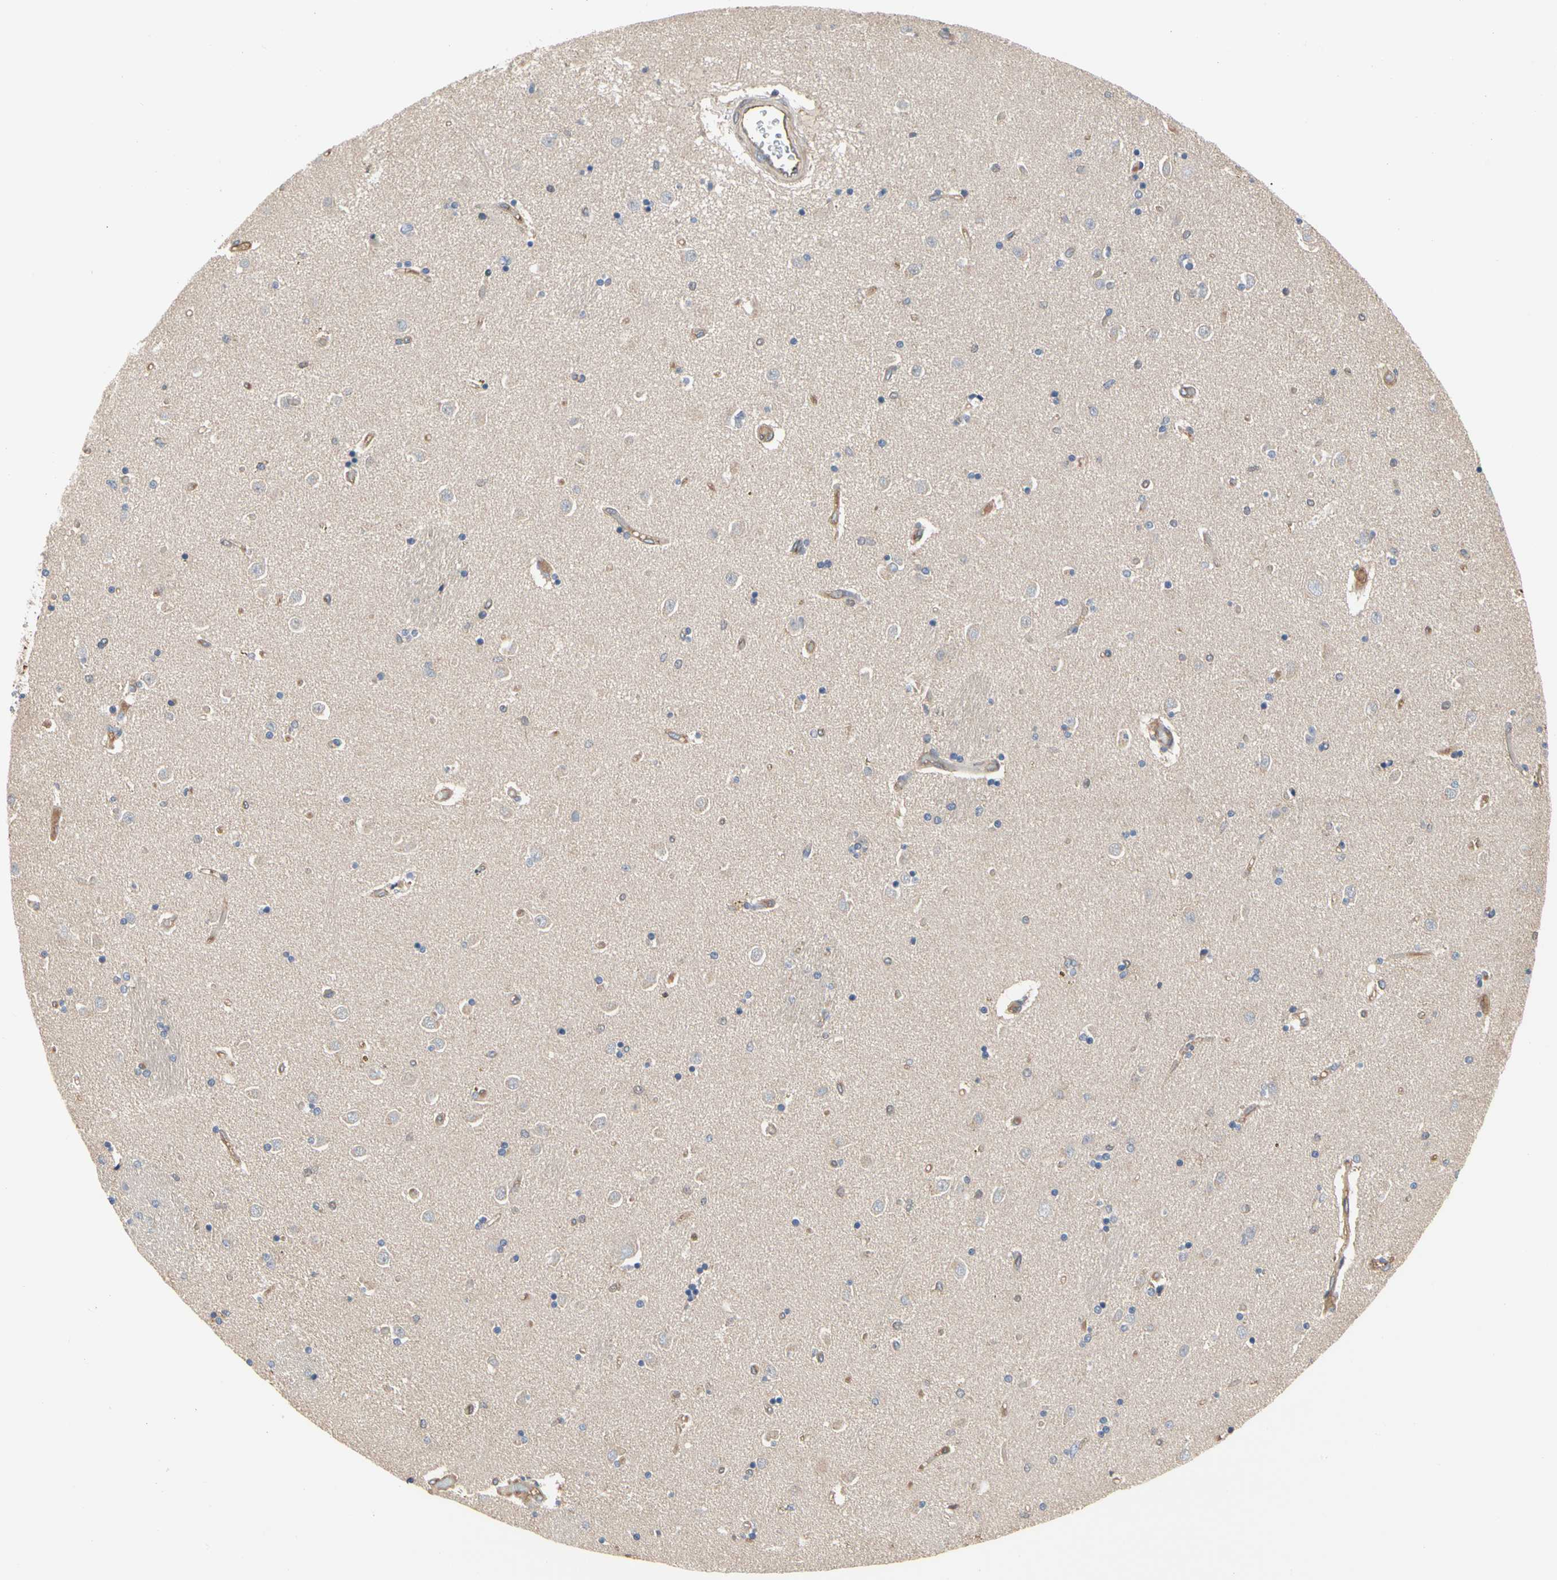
{"staining": {"intensity": "weak", "quantity": "<25%", "location": "cytoplasmic/membranous"}, "tissue": "caudate", "cell_type": "Glial cells", "image_type": "normal", "snomed": [{"axis": "morphology", "description": "Normal tissue, NOS"}, {"axis": "topography", "description": "Lateral ventricle wall"}], "caption": "Photomicrograph shows no significant protein expression in glial cells of normal caudate.", "gene": "PDZK1", "patient": {"sex": "female", "age": 54}}